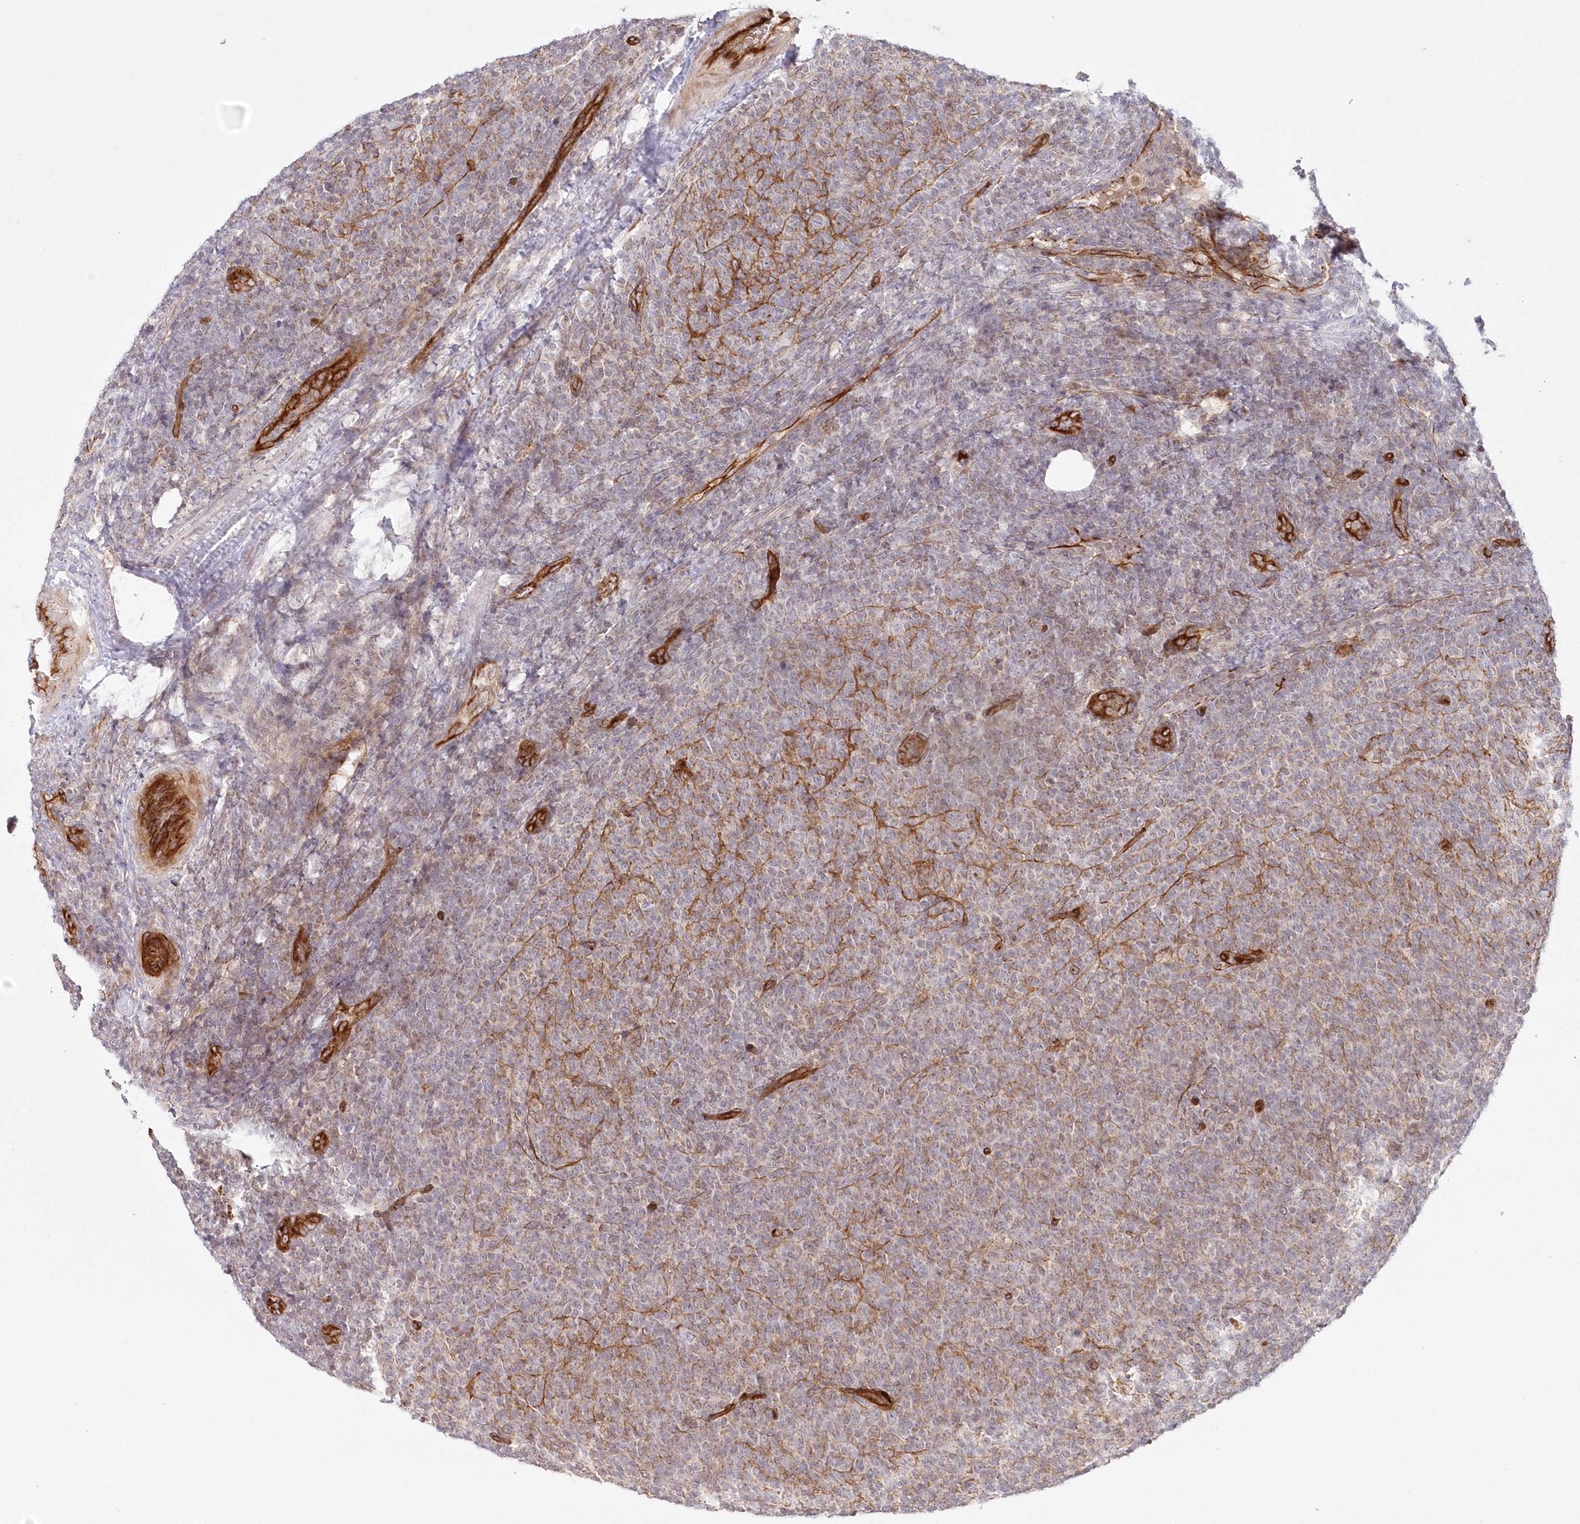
{"staining": {"intensity": "weak", "quantity": "<25%", "location": "cytoplasmic/membranous"}, "tissue": "lymphoma", "cell_type": "Tumor cells", "image_type": "cancer", "snomed": [{"axis": "morphology", "description": "Malignant lymphoma, non-Hodgkin's type, Low grade"}, {"axis": "topography", "description": "Lymph node"}], "caption": "Tumor cells show no significant protein positivity in lymphoma. The staining was performed using DAB to visualize the protein expression in brown, while the nuclei were stained in blue with hematoxylin (Magnification: 20x).", "gene": "AFAP1L2", "patient": {"sex": "male", "age": 66}}